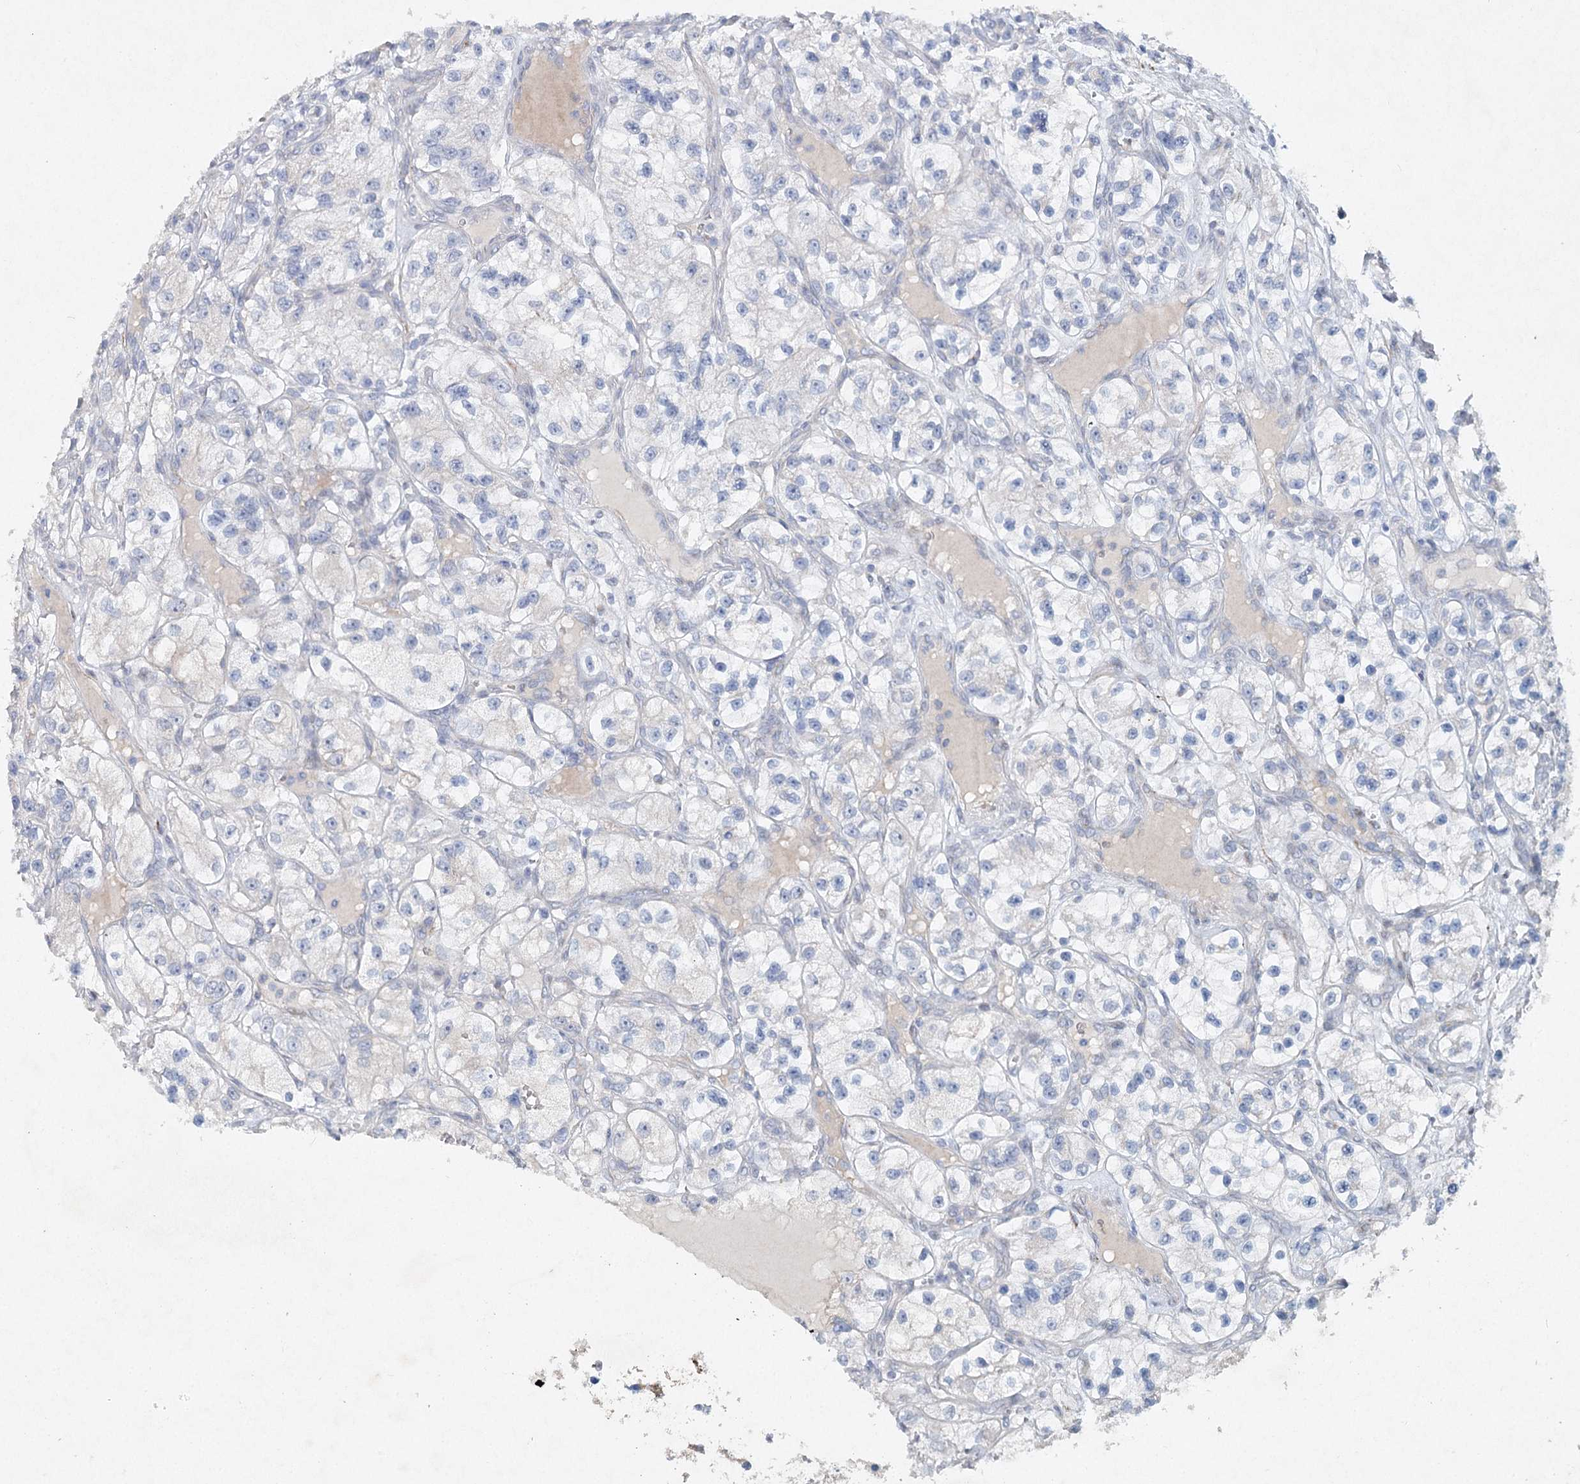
{"staining": {"intensity": "negative", "quantity": "none", "location": "none"}, "tissue": "renal cancer", "cell_type": "Tumor cells", "image_type": "cancer", "snomed": [{"axis": "morphology", "description": "Adenocarcinoma, NOS"}, {"axis": "topography", "description": "Kidney"}], "caption": "Immunohistochemical staining of human renal cancer displays no significant positivity in tumor cells.", "gene": "RFX6", "patient": {"sex": "female", "age": 57}}